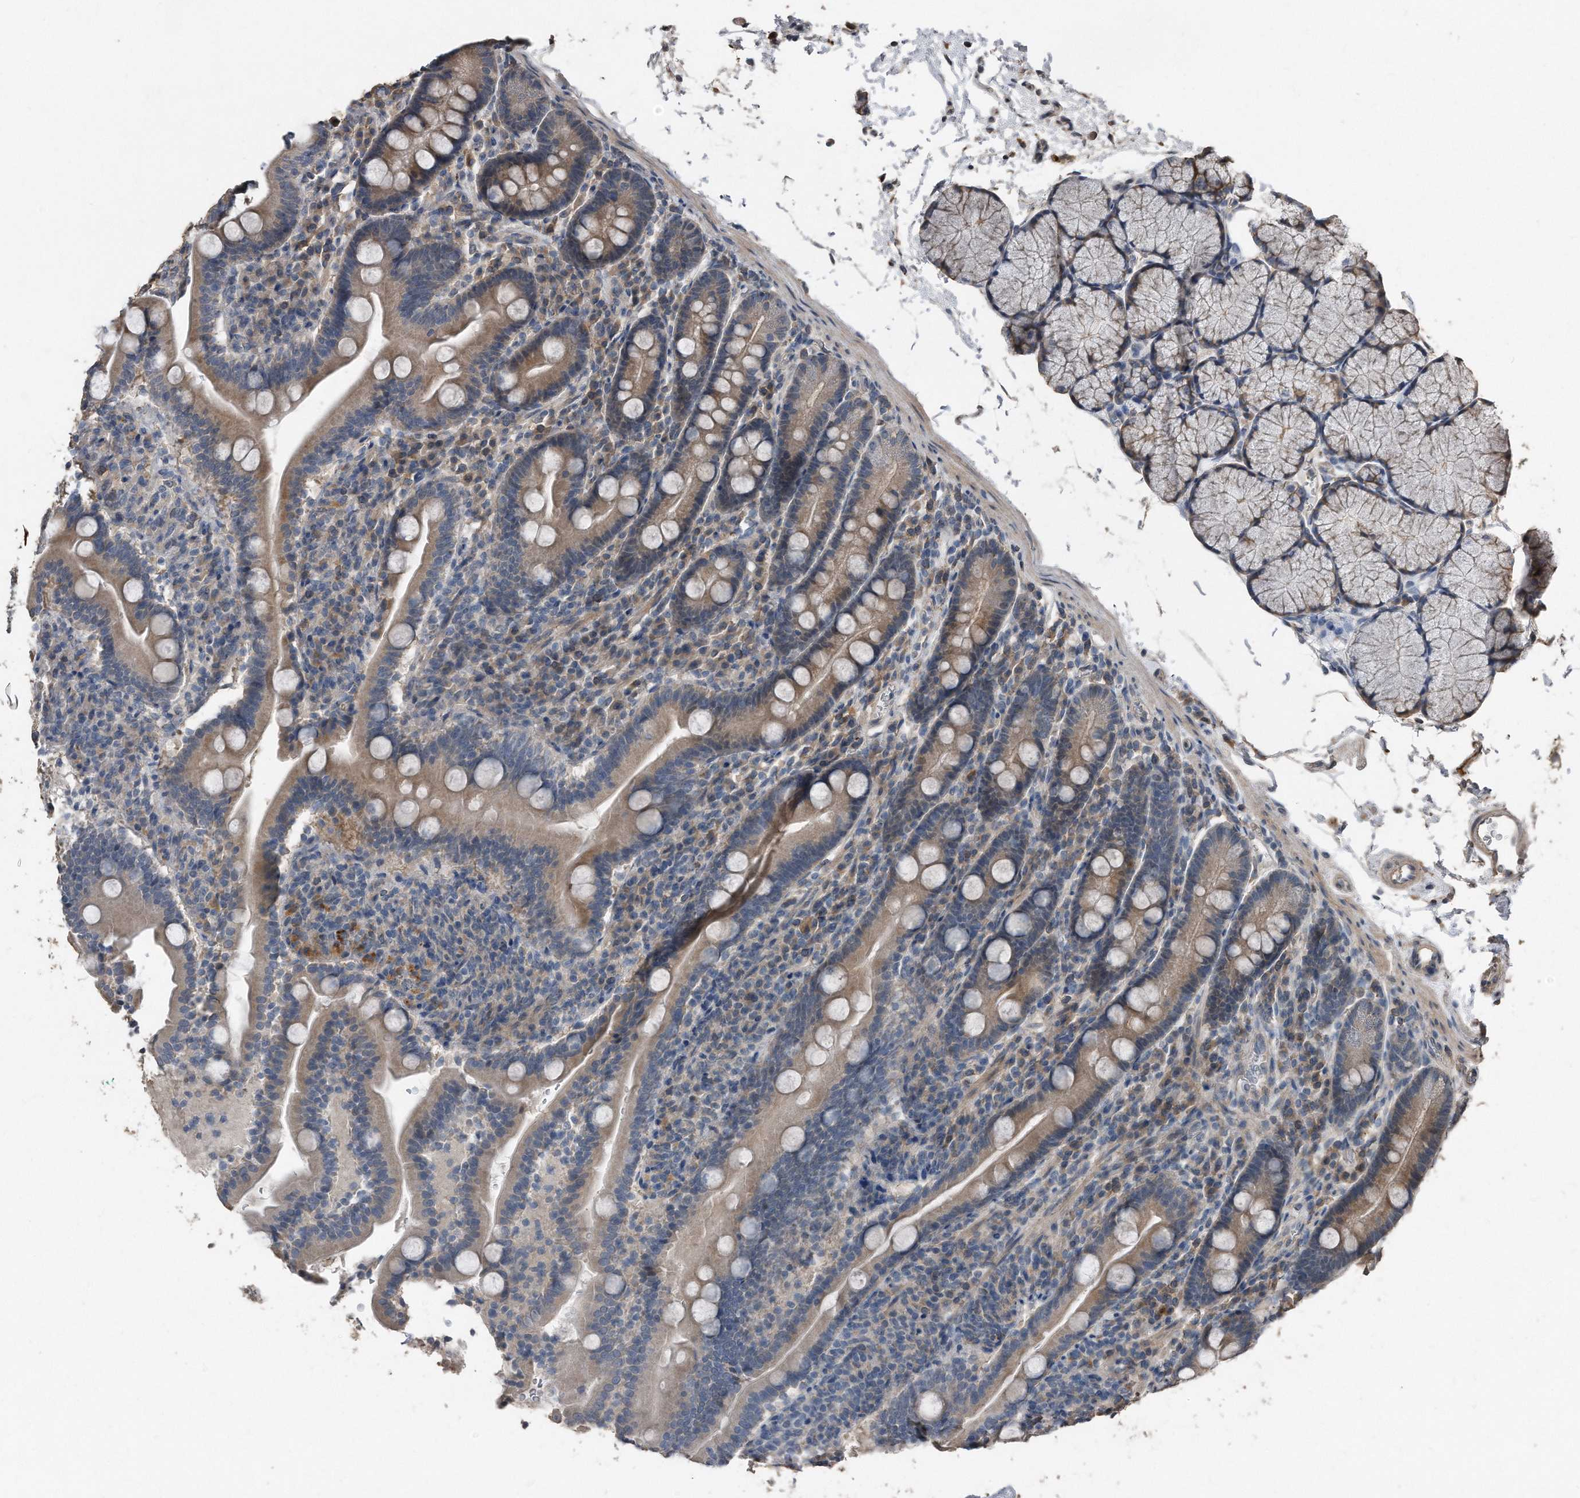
{"staining": {"intensity": "weak", "quantity": "25%-75%", "location": "cytoplasmic/membranous"}, "tissue": "duodenum", "cell_type": "Glandular cells", "image_type": "normal", "snomed": [{"axis": "morphology", "description": "Normal tissue, NOS"}, {"axis": "topography", "description": "Duodenum"}], "caption": "DAB immunohistochemical staining of unremarkable duodenum shows weak cytoplasmic/membranous protein staining in about 25%-75% of glandular cells. Nuclei are stained in blue.", "gene": "ANKRD10", "patient": {"sex": "male", "age": 35}}